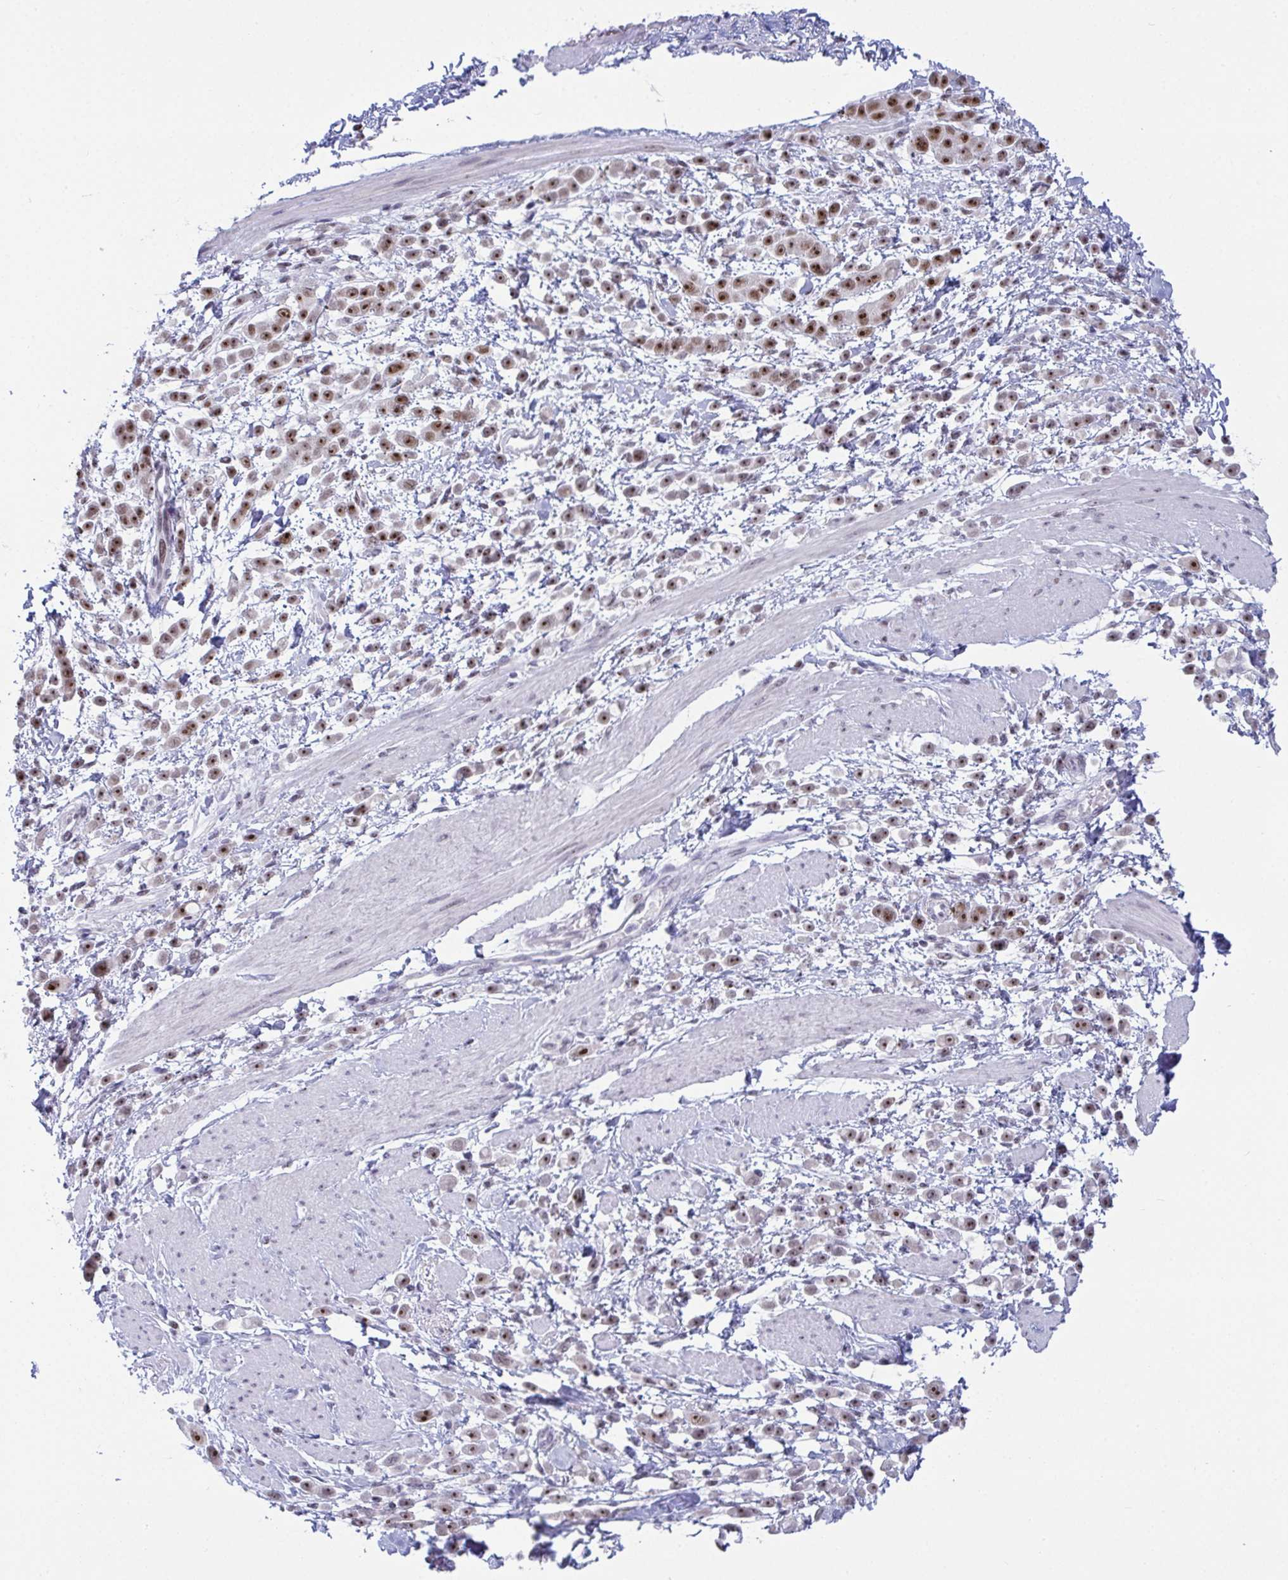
{"staining": {"intensity": "moderate", "quantity": ">75%", "location": "nuclear"}, "tissue": "pancreatic cancer", "cell_type": "Tumor cells", "image_type": "cancer", "snomed": [{"axis": "morphology", "description": "Normal tissue, NOS"}, {"axis": "morphology", "description": "Adenocarcinoma, NOS"}, {"axis": "topography", "description": "Pancreas"}], "caption": "About >75% of tumor cells in pancreatic adenocarcinoma reveal moderate nuclear protein positivity as visualized by brown immunohistochemical staining.", "gene": "SUPT16H", "patient": {"sex": "female", "age": 64}}